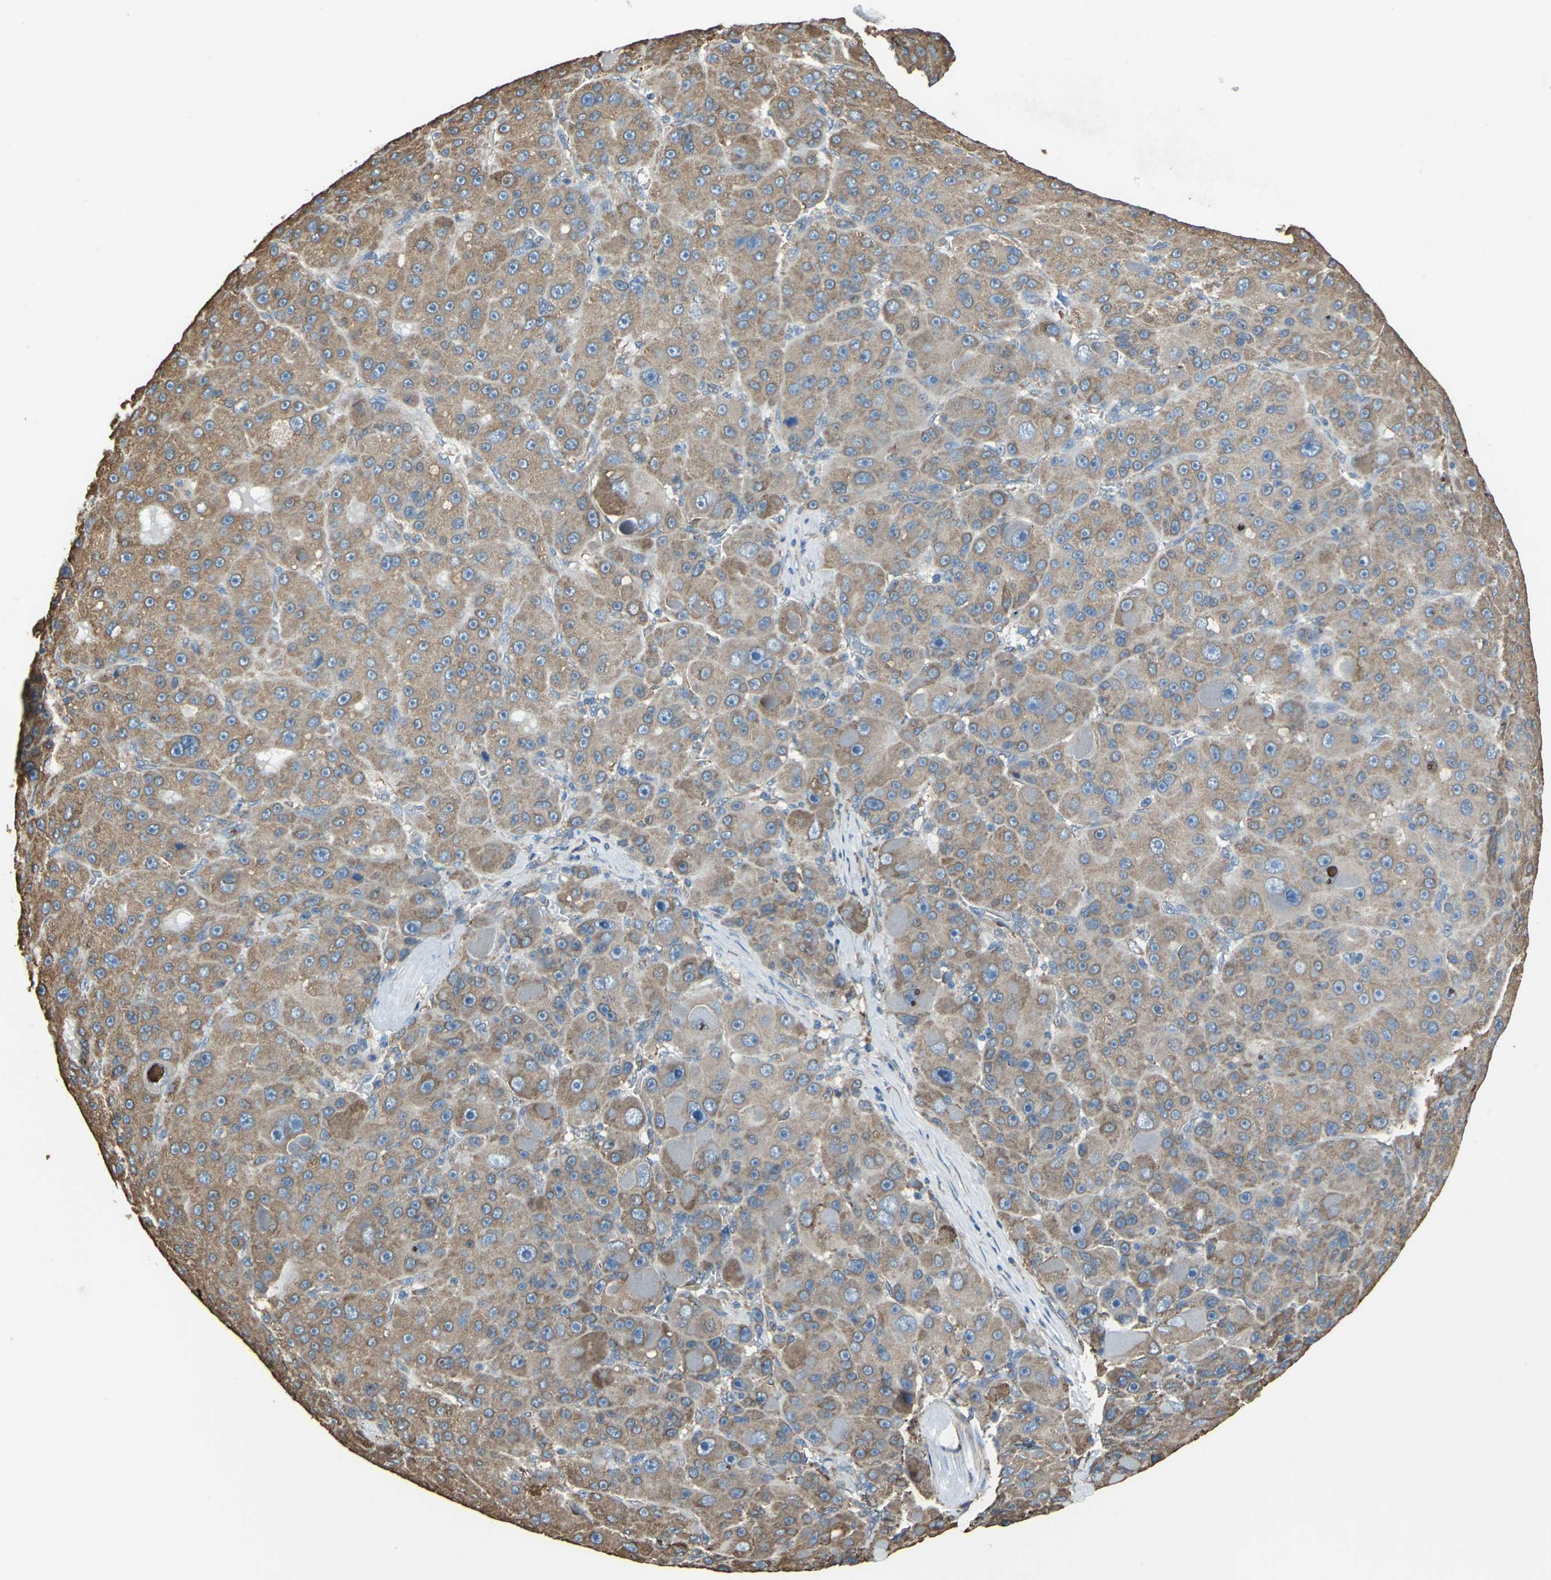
{"staining": {"intensity": "strong", "quantity": ">75%", "location": "cytoplasmic/membranous"}, "tissue": "liver cancer", "cell_type": "Tumor cells", "image_type": "cancer", "snomed": [{"axis": "morphology", "description": "Carcinoma, Hepatocellular, NOS"}, {"axis": "topography", "description": "Liver"}], "caption": "Liver hepatocellular carcinoma was stained to show a protein in brown. There is high levels of strong cytoplasmic/membranous expression in approximately >75% of tumor cells.", "gene": "GPANK1", "patient": {"sex": "male", "age": 76}}